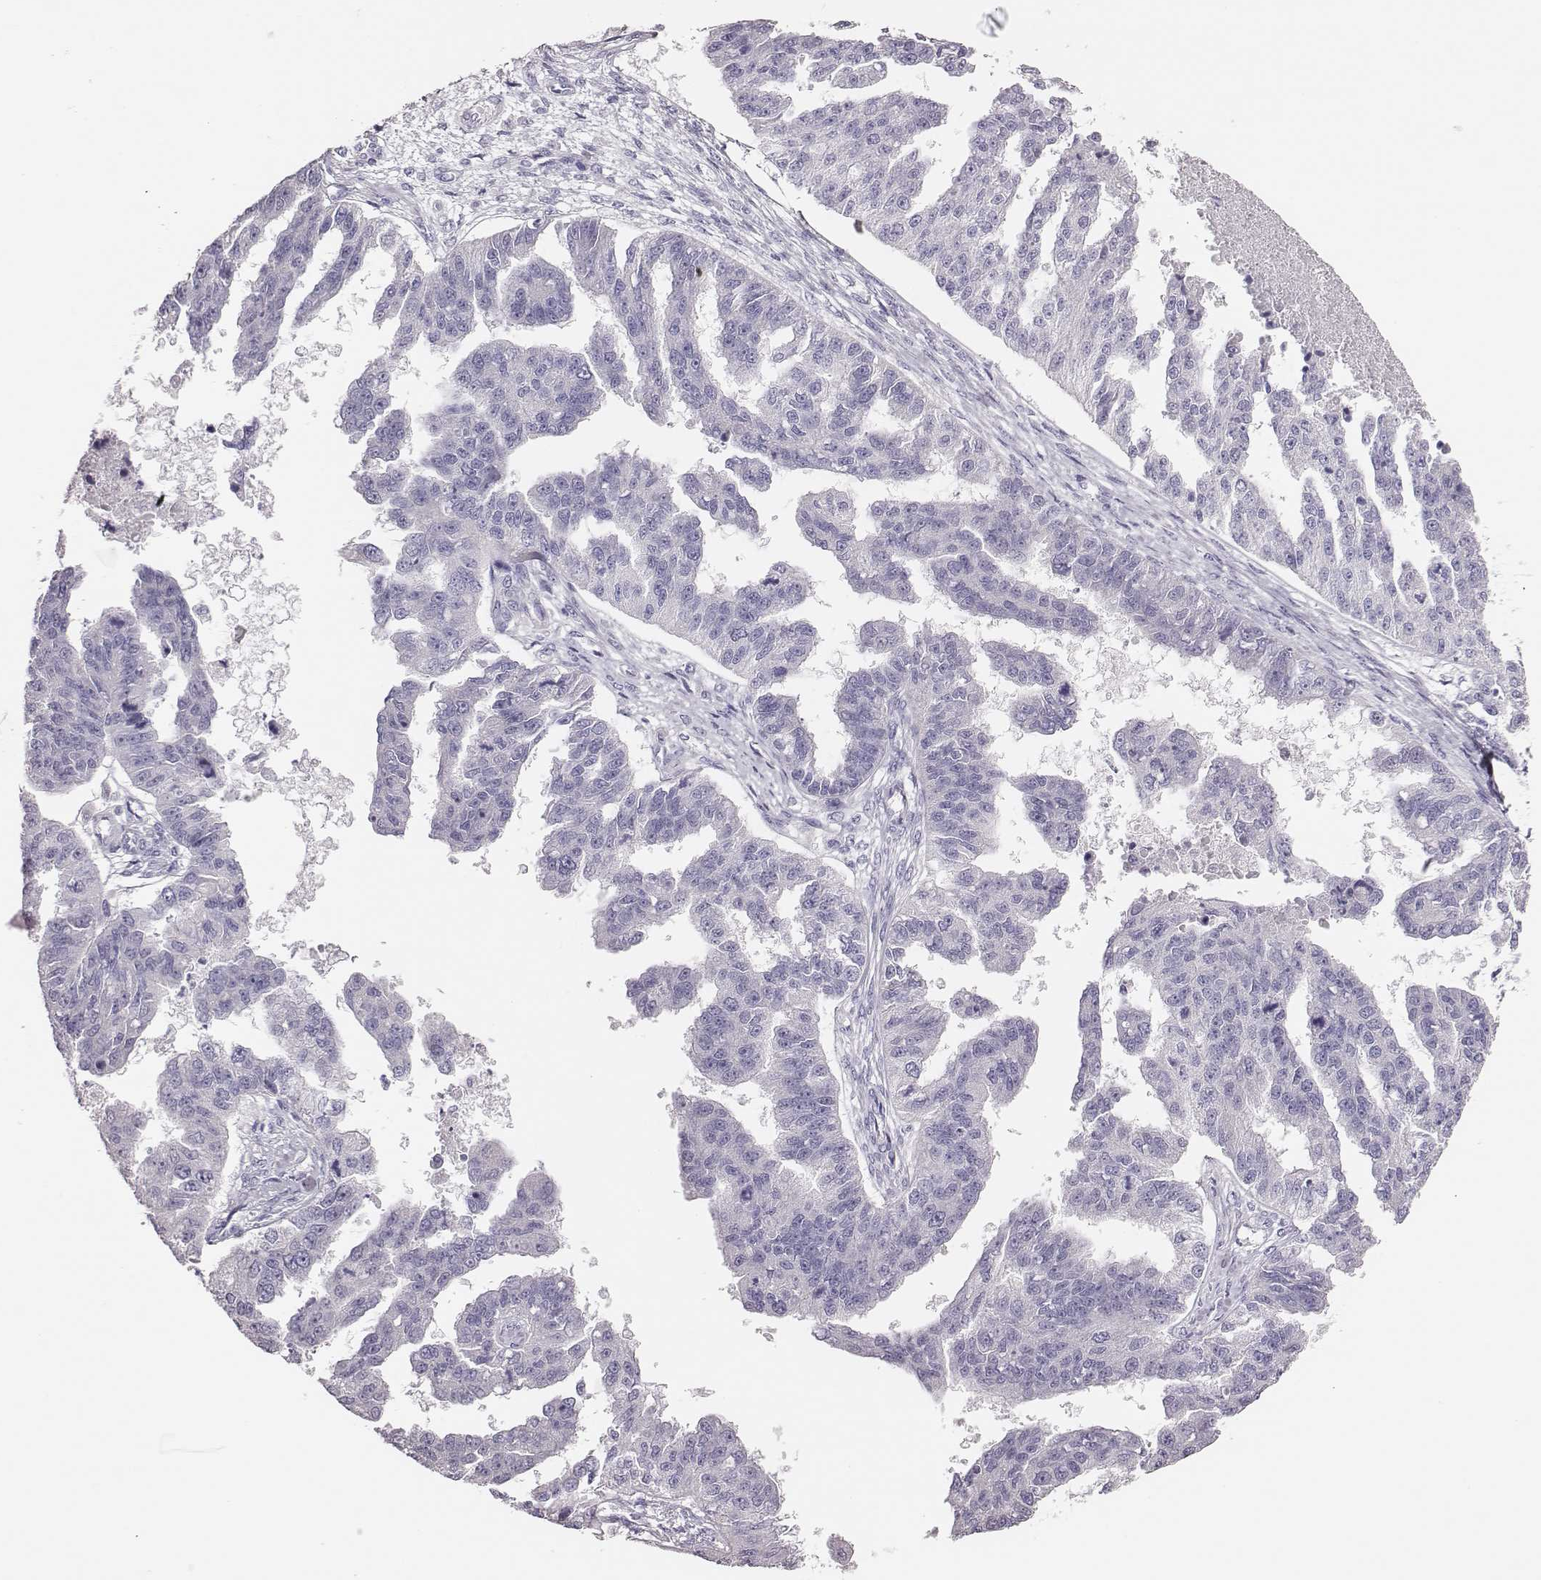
{"staining": {"intensity": "negative", "quantity": "none", "location": "none"}, "tissue": "ovarian cancer", "cell_type": "Tumor cells", "image_type": "cancer", "snomed": [{"axis": "morphology", "description": "Cystadenocarcinoma, serous, NOS"}, {"axis": "topography", "description": "Ovary"}], "caption": "Immunohistochemical staining of human ovarian cancer displays no significant positivity in tumor cells. (DAB (3,3'-diaminobenzidine) IHC visualized using brightfield microscopy, high magnification).", "gene": "P2RY10", "patient": {"sex": "female", "age": 58}}